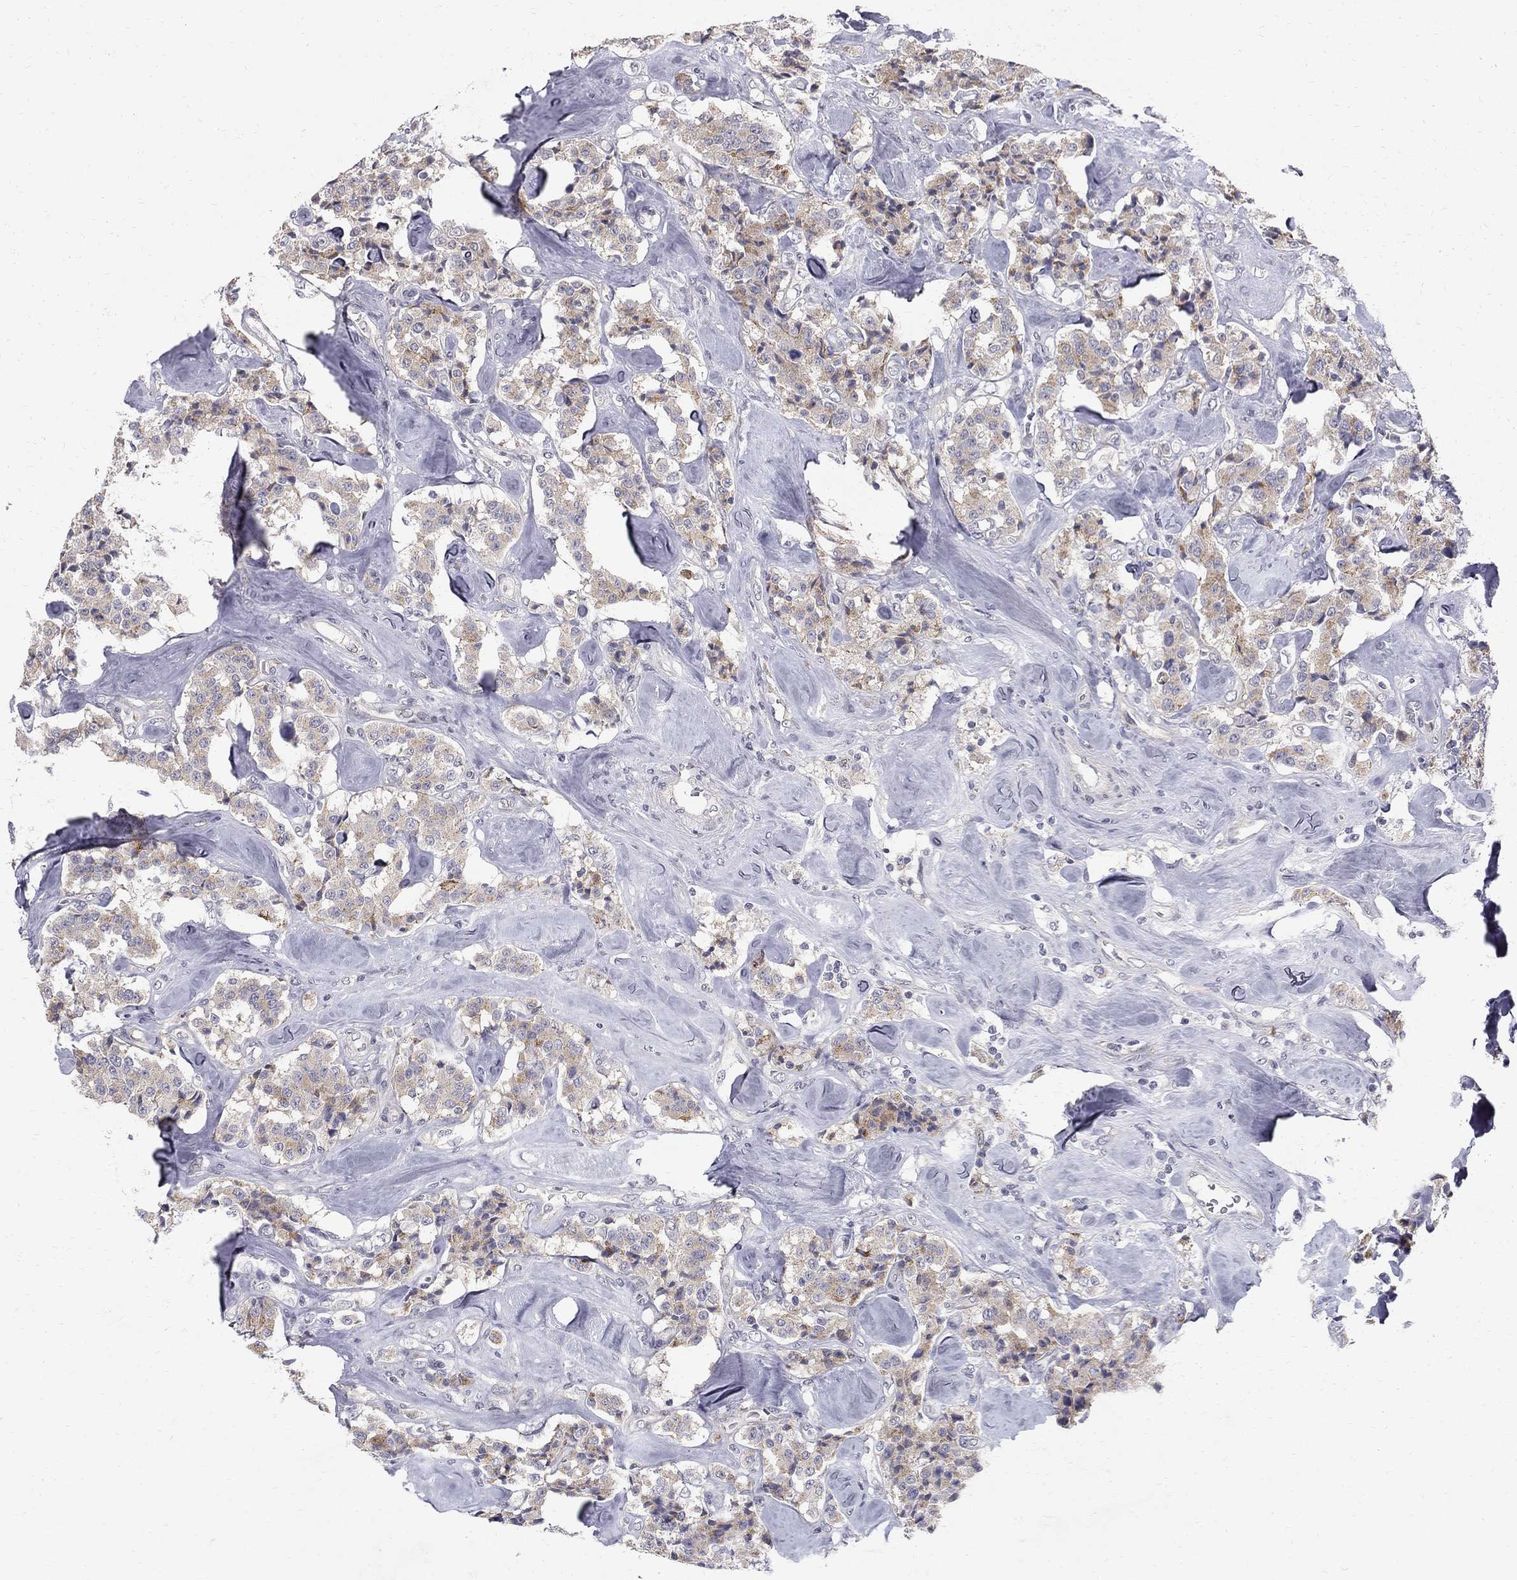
{"staining": {"intensity": "weak", "quantity": "25%-75%", "location": "cytoplasmic/membranous"}, "tissue": "carcinoid", "cell_type": "Tumor cells", "image_type": "cancer", "snomed": [{"axis": "morphology", "description": "Carcinoid, malignant, NOS"}, {"axis": "topography", "description": "Pancreas"}], "caption": "DAB immunohistochemical staining of carcinoid exhibits weak cytoplasmic/membranous protein expression in approximately 25%-75% of tumor cells.", "gene": "CLIC6", "patient": {"sex": "male", "age": 41}}